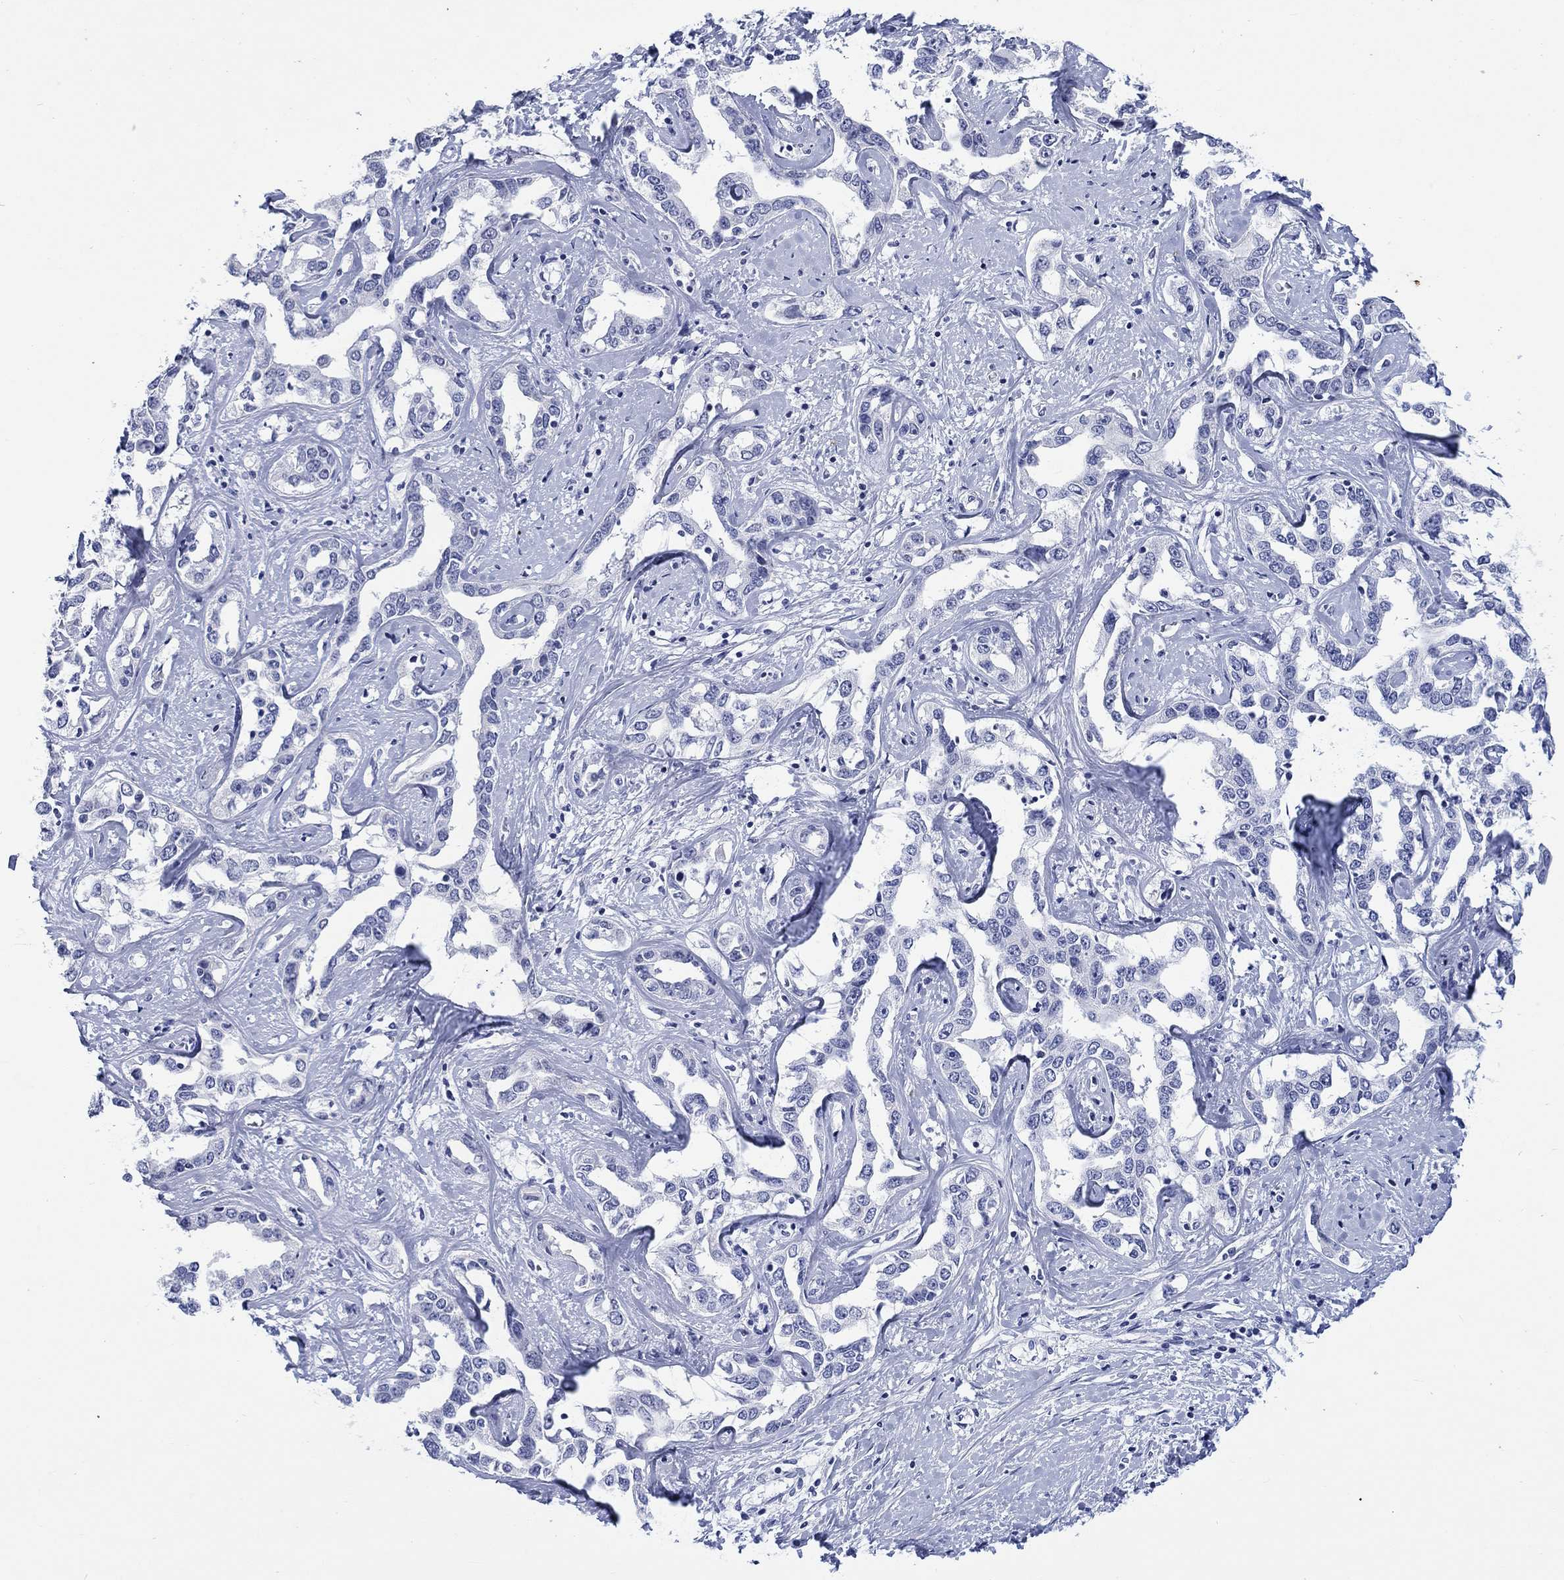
{"staining": {"intensity": "negative", "quantity": "none", "location": "none"}, "tissue": "liver cancer", "cell_type": "Tumor cells", "image_type": "cancer", "snomed": [{"axis": "morphology", "description": "Cholangiocarcinoma"}, {"axis": "topography", "description": "Liver"}], "caption": "Tumor cells are negative for protein expression in human liver cancer (cholangiocarcinoma).", "gene": "KRT76", "patient": {"sex": "male", "age": 59}}